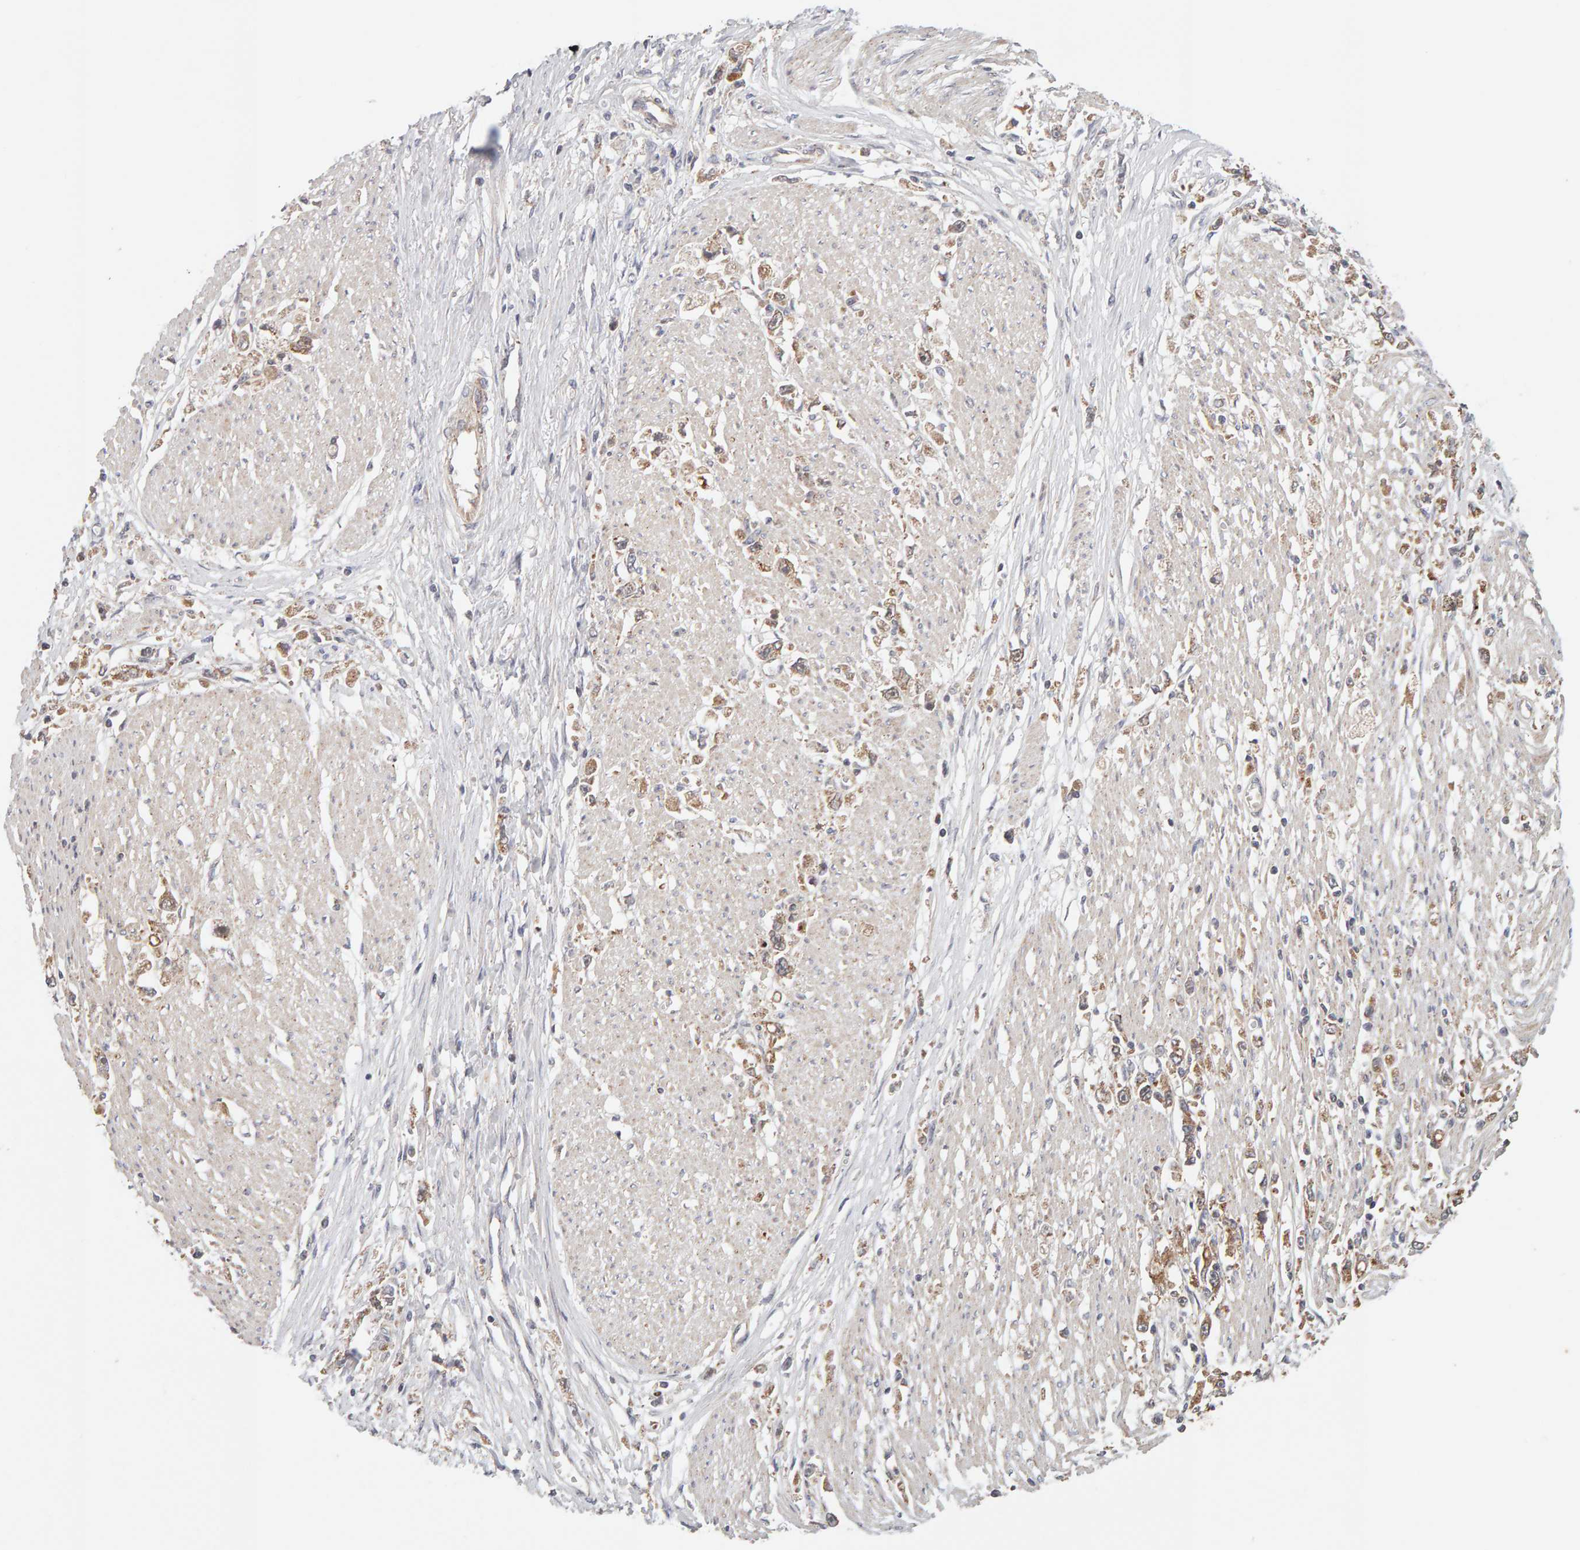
{"staining": {"intensity": "weak", "quantity": ">75%", "location": "cytoplasmic/membranous"}, "tissue": "stomach cancer", "cell_type": "Tumor cells", "image_type": "cancer", "snomed": [{"axis": "morphology", "description": "Adenocarcinoma, NOS"}, {"axis": "topography", "description": "Stomach"}], "caption": "This is an image of IHC staining of stomach cancer (adenocarcinoma), which shows weak positivity in the cytoplasmic/membranous of tumor cells.", "gene": "DNAJC7", "patient": {"sex": "female", "age": 59}}